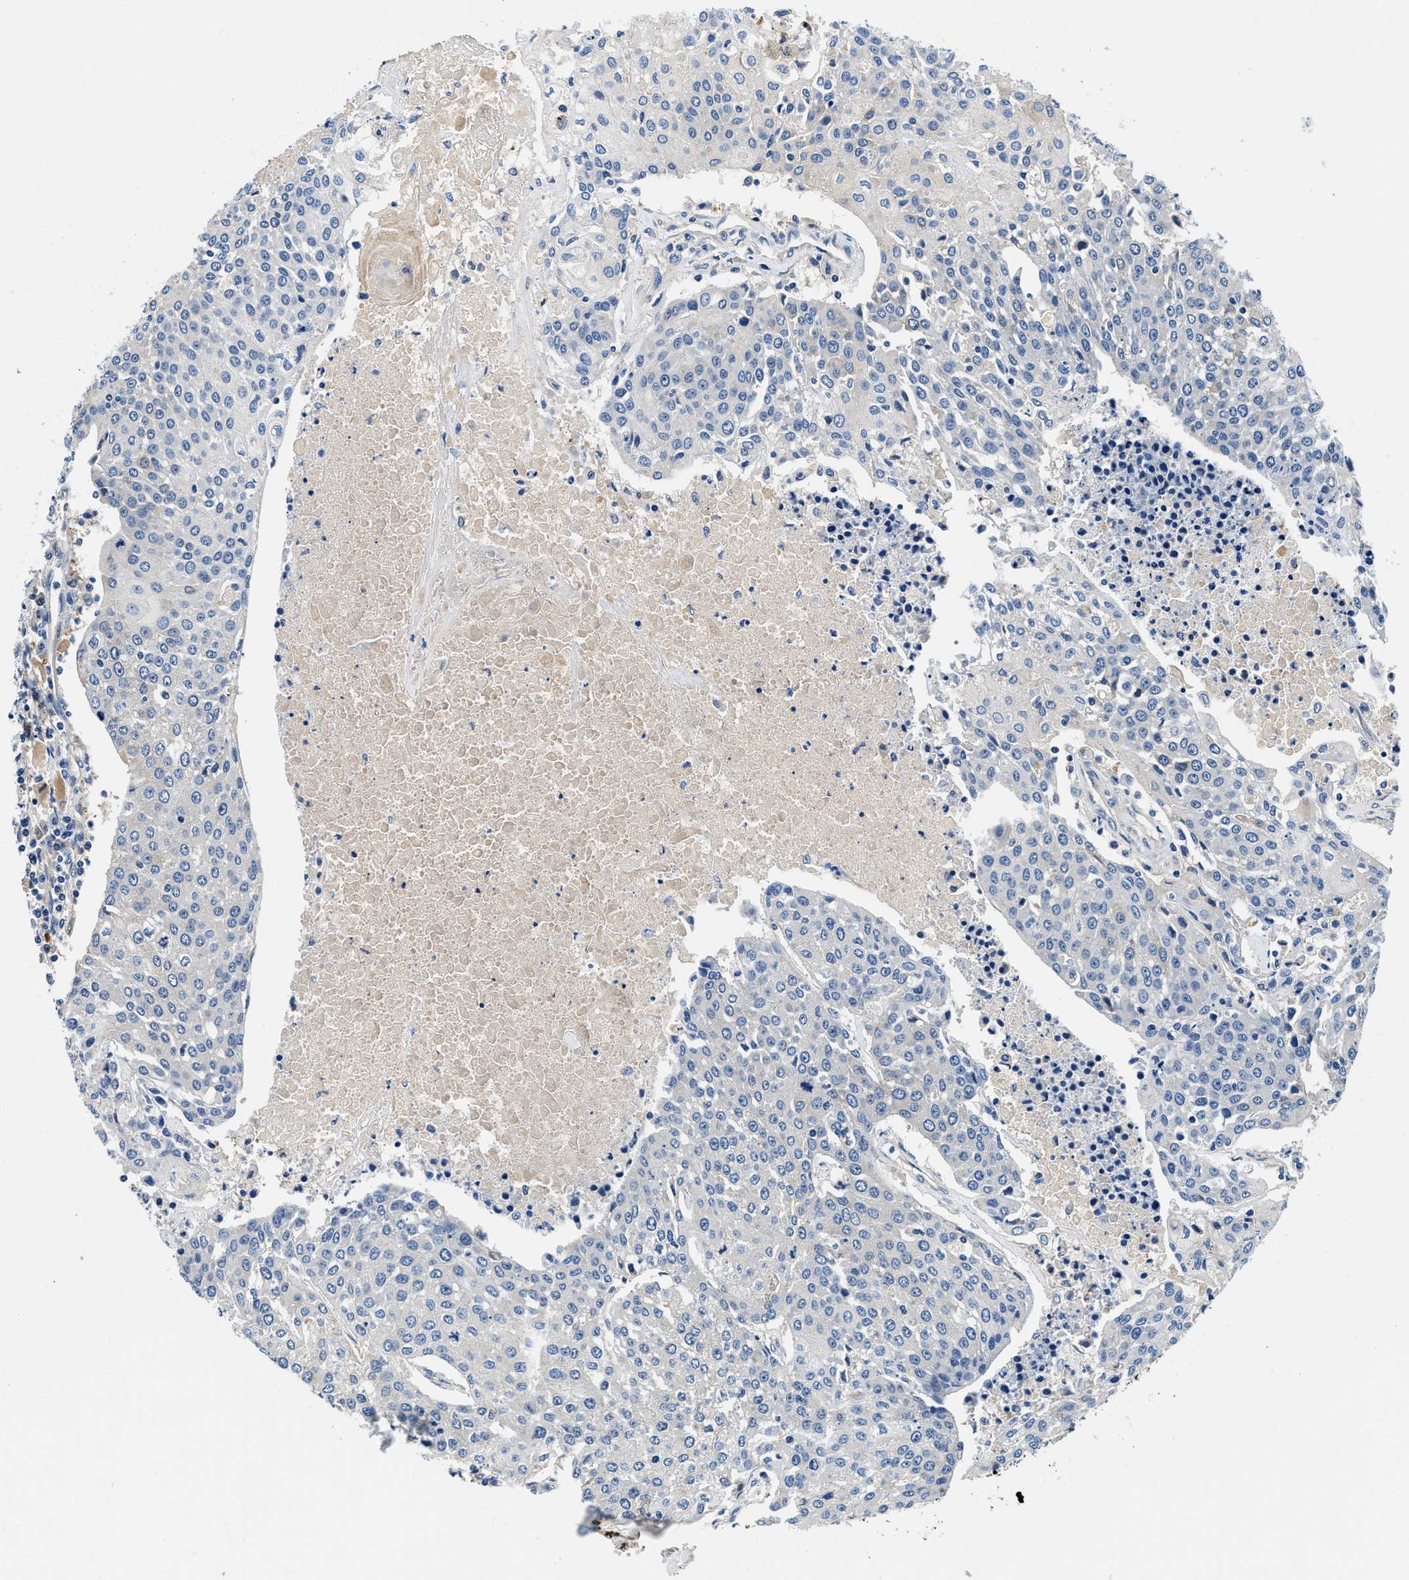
{"staining": {"intensity": "negative", "quantity": "none", "location": "none"}, "tissue": "urothelial cancer", "cell_type": "Tumor cells", "image_type": "cancer", "snomed": [{"axis": "morphology", "description": "Urothelial carcinoma, High grade"}, {"axis": "topography", "description": "Urinary bladder"}], "caption": "Tumor cells are negative for brown protein staining in urothelial cancer.", "gene": "ZFAND3", "patient": {"sex": "female", "age": 85}}